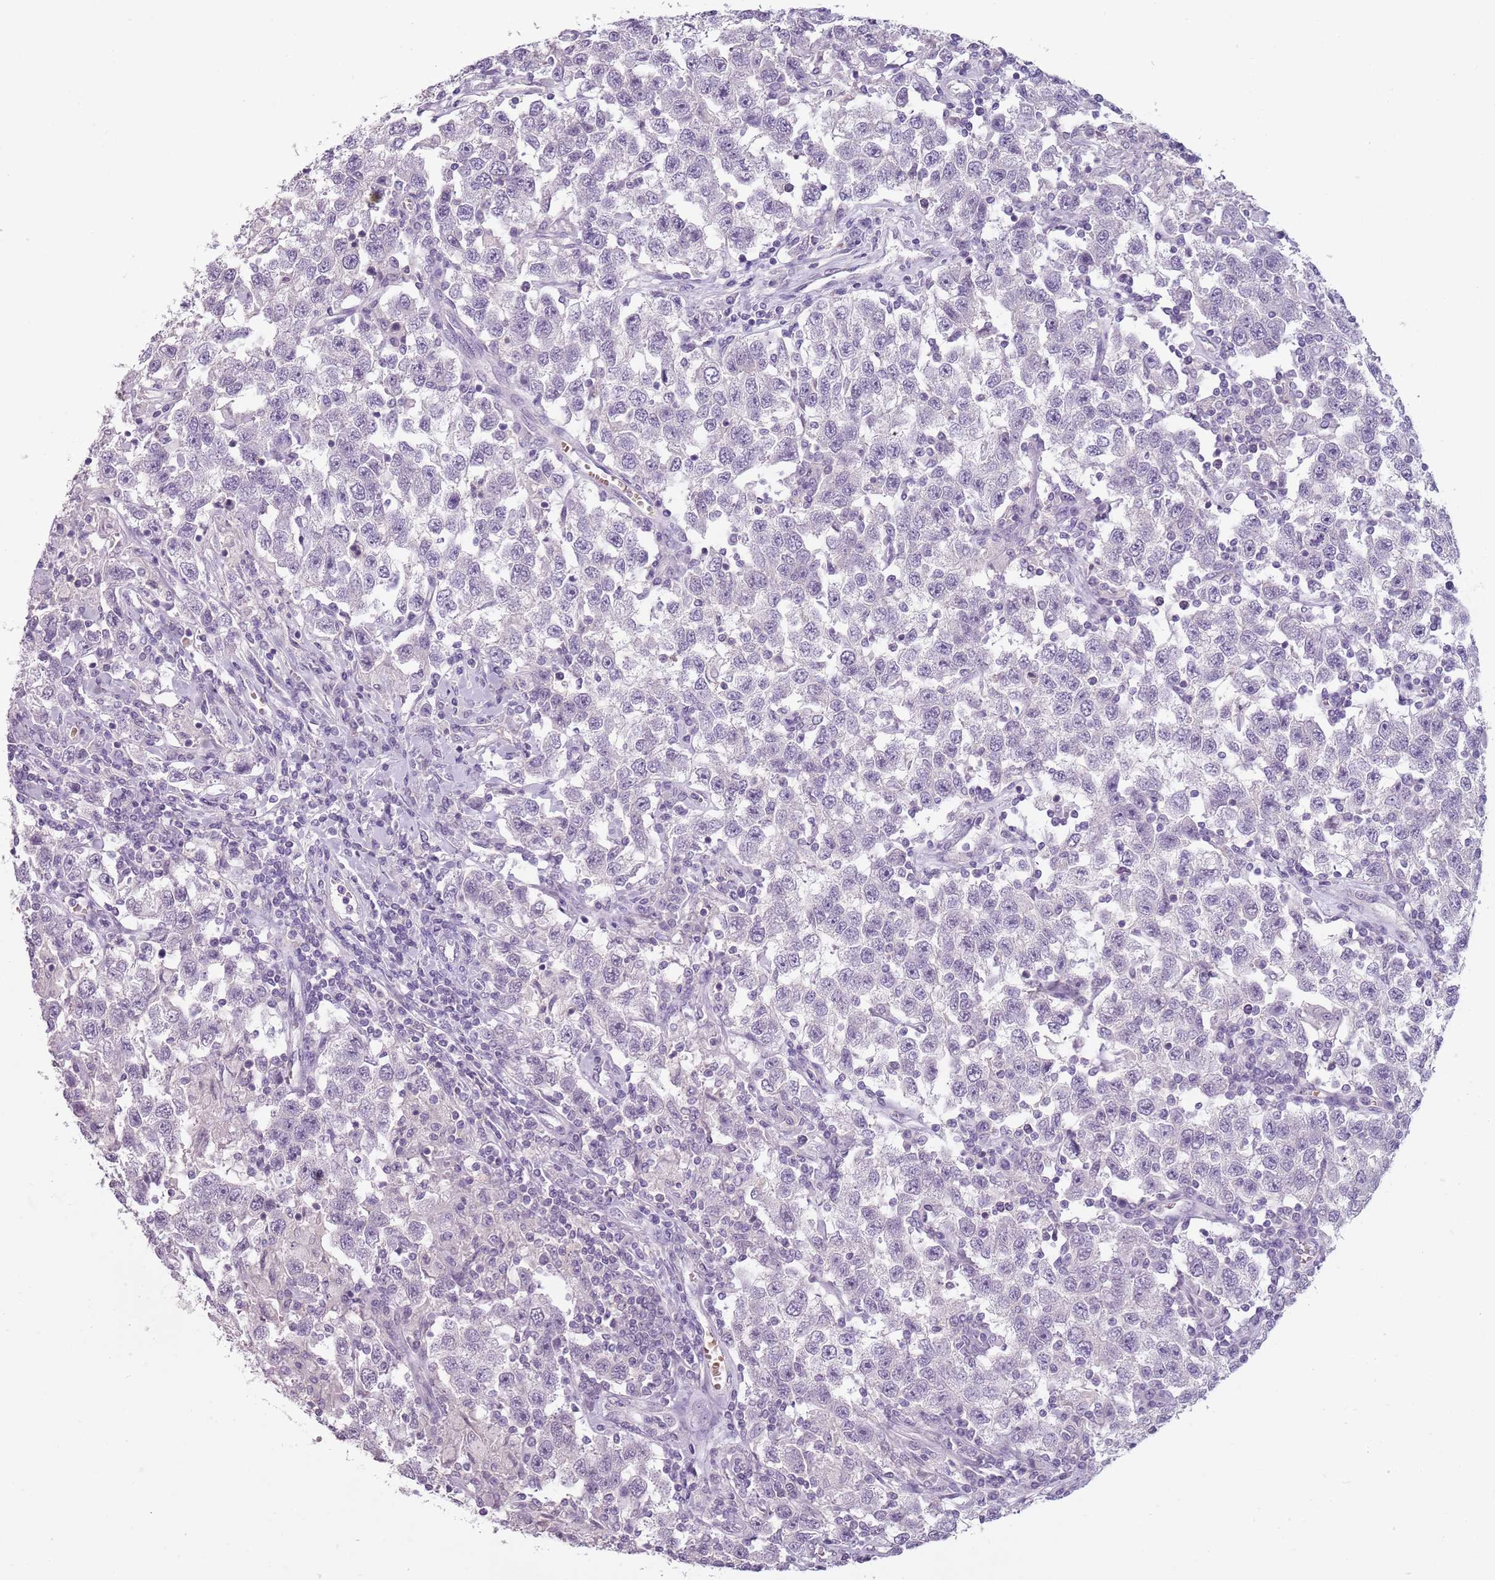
{"staining": {"intensity": "negative", "quantity": "none", "location": "none"}, "tissue": "testis cancer", "cell_type": "Tumor cells", "image_type": "cancer", "snomed": [{"axis": "morphology", "description": "Seminoma, NOS"}, {"axis": "topography", "description": "Testis"}], "caption": "DAB immunohistochemical staining of human testis cancer (seminoma) reveals no significant positivity in tumor cells.", "gene": "PIEZO1", "patient": {"sex": "male", "age": 41}}